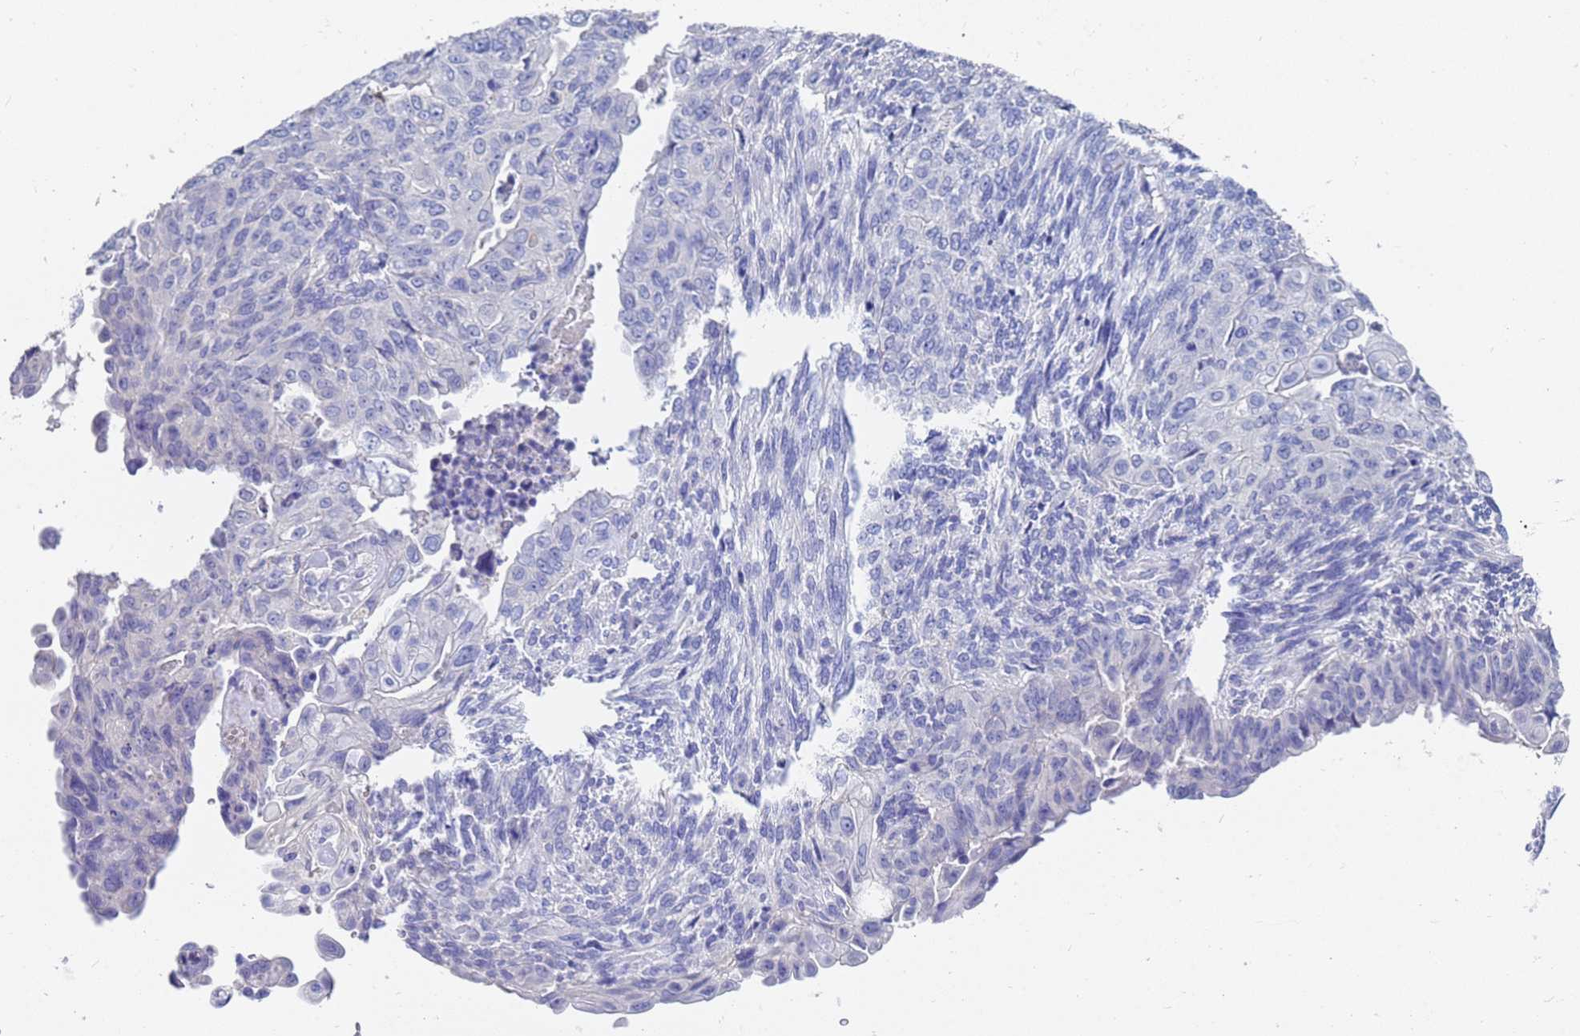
{"staining": {"intensity": "negative", "quantity": "none", "location": "none"}, "tissue": "endometrial cancer", "cell_type": "Tumor cells", "image_type": "cancer", "snomed": [{"axis": "morphology", "description": "Adenocarcinoma, NOS"}, {"axis": "topography", "description": "Endometrium"}], "caption": "Adenocarcinoma (endometrial) was stained to show a protein in brown. There is no significant positivity in tumor cells.", "gene": "C2orf72", "patient": {"sex": "female", "age": 32}}